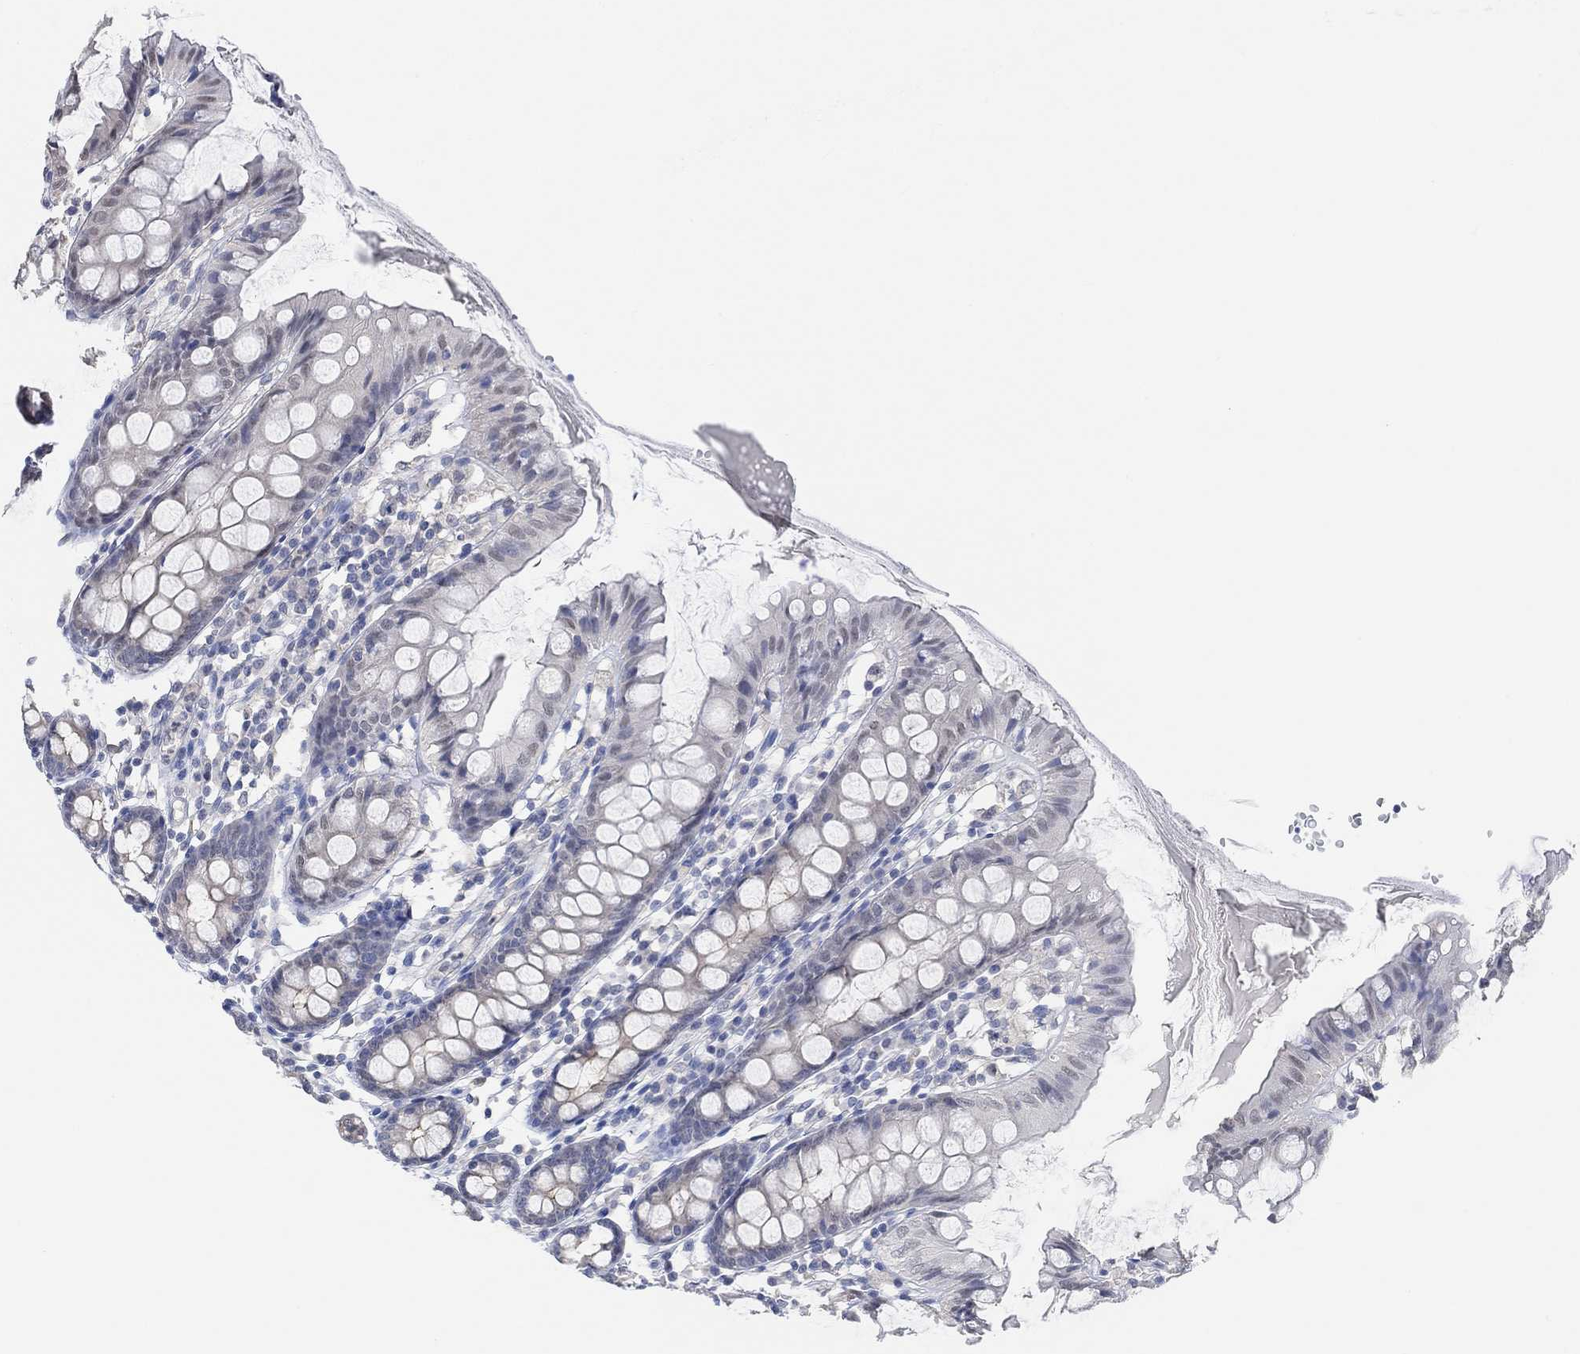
{"staining": {"intensity": "negative", "quantity": "none", "location": "none"}, "tissue": "colon", "cell_type": "Endothelial cells", "image_type": "normal", "snomed": [{"axis": "morphology", "description": "Normal tissue, NOS"}, {"axis": "topography", "description": "Colon"}], "caption": "DAB (3,3'-diaminobenzidine) immunohistochemical staining of normal colon exhibits no significant positivity in endothelial cells. The staining is performed using DAB brown chromogen with nuclei counter-stained in using hematoxylin.", "gene": "MUC1", "patient": {"sex": "female", "age": 84}}